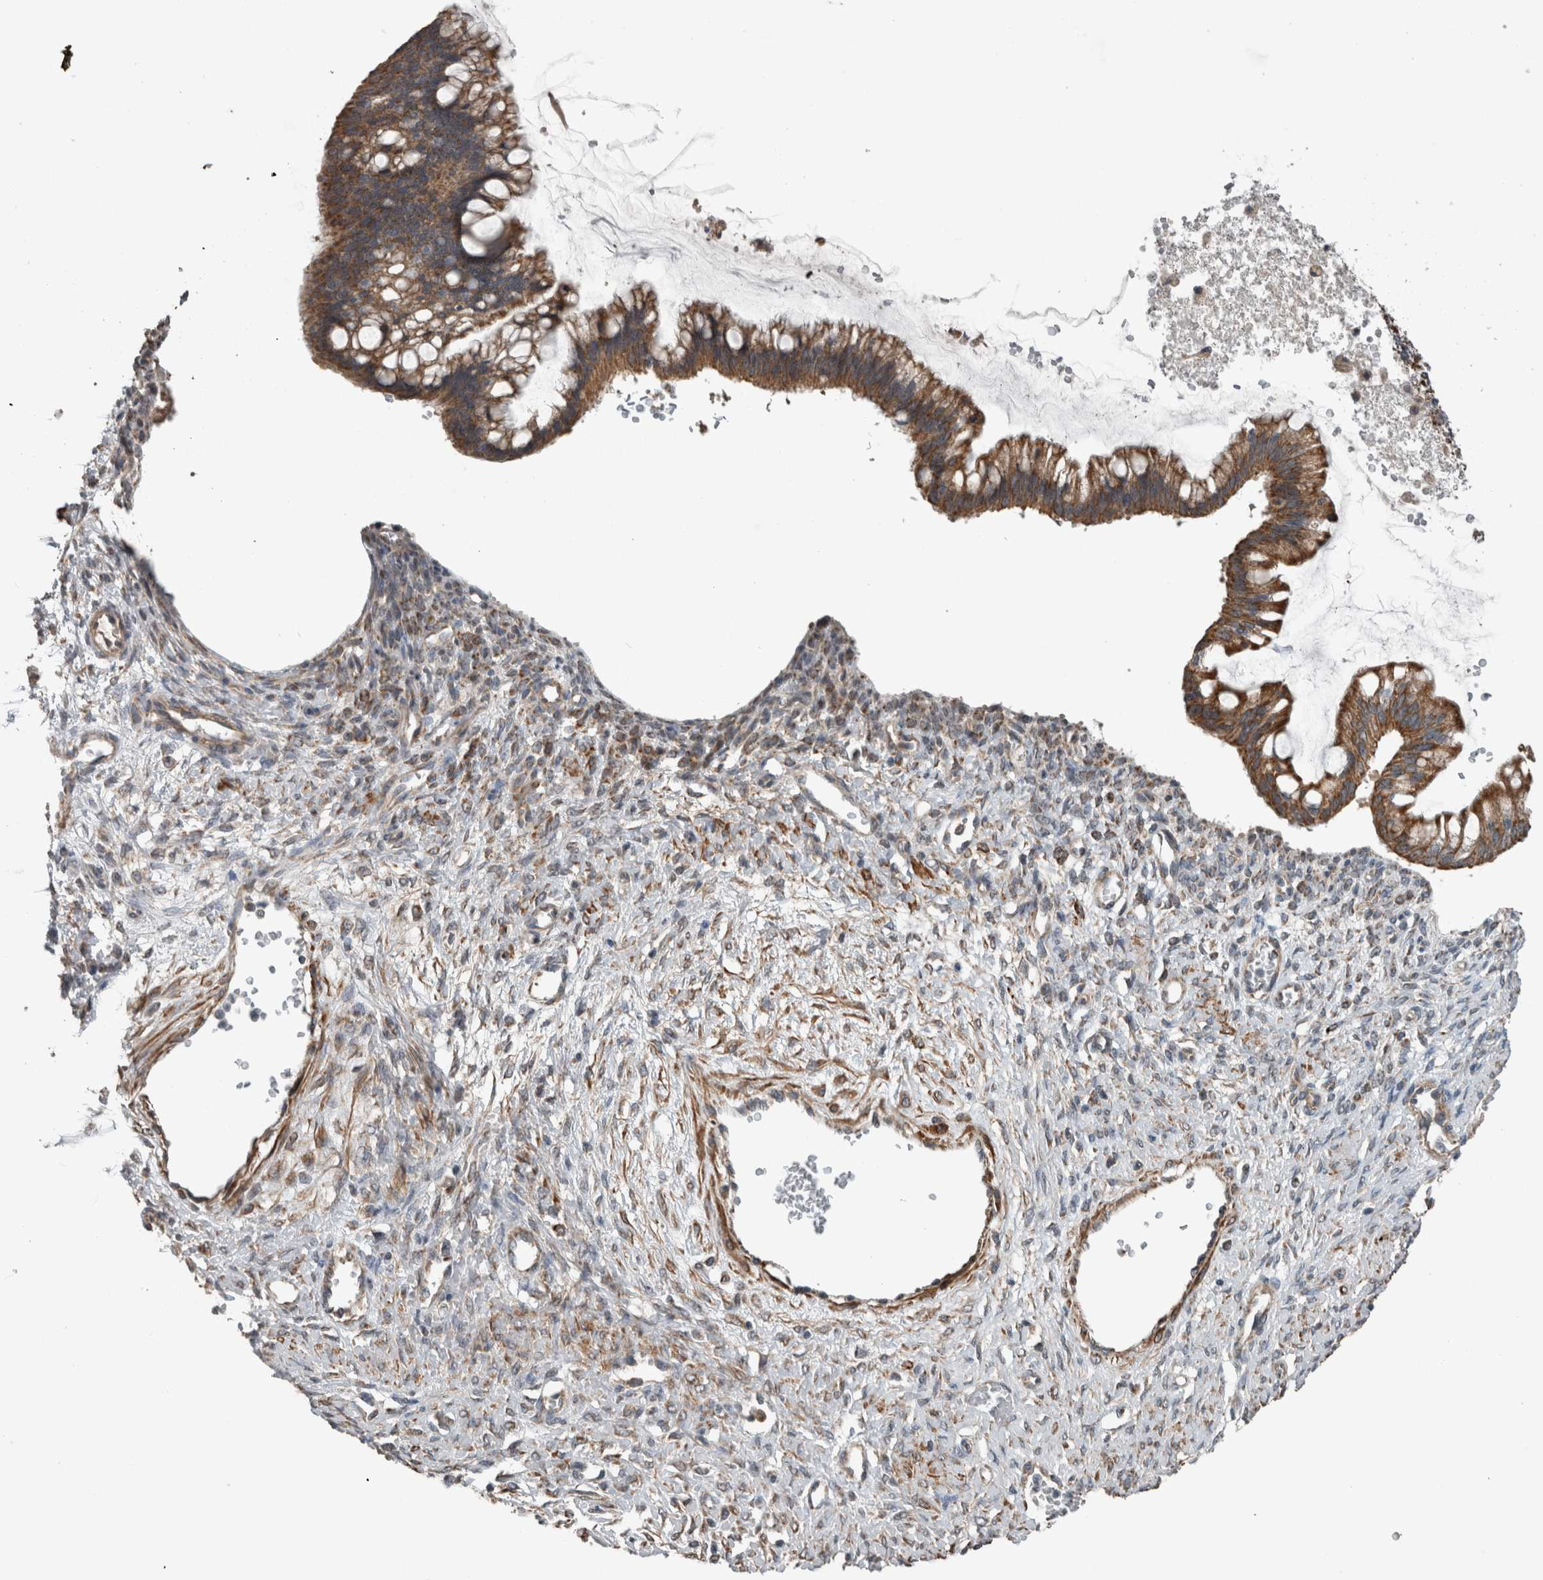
{"staining": {"intensity": "moderate", "quantity": ">75%", "location": "cytoplasmic/membranous"}, "tissue": "ovarian cancer", "cell_type": "Tumor cells", "image_type": "cancer", "snomed": [{"axis": "morphology", "description": "Cystadenocarcinoma, mucinous, NOS"}, {"axis": "topography", "description": "Ovary"}], "caption": "Ovarian cancer stained with a protein marker demonstrates moderate staining in tumor cells.", "gene": "ARMC1", "patient": {"sex": "female", "age": 73}}